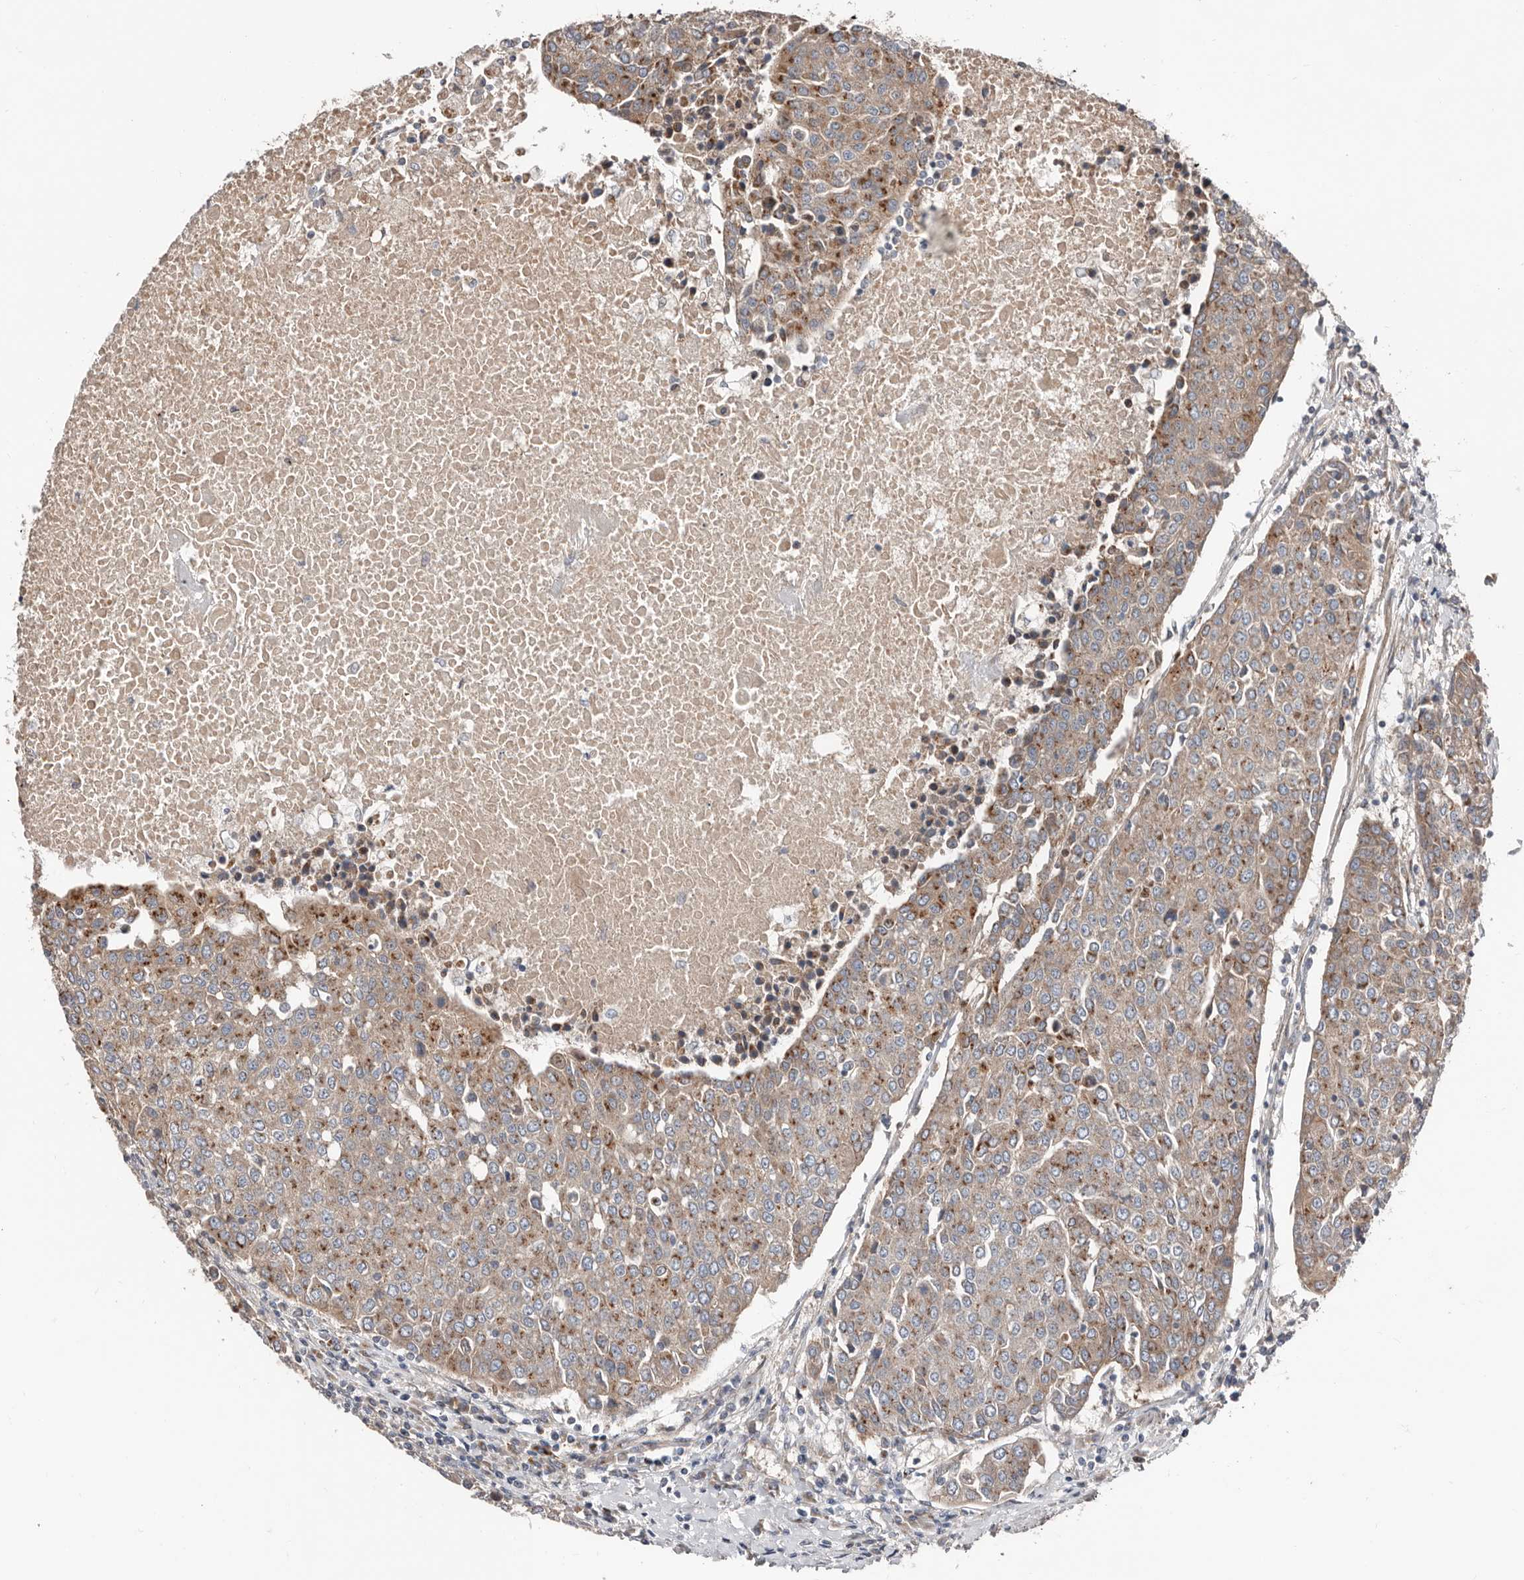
{"staining": {"intensity": "moderate", "quantity": ">75%", "location": "cytoplasmic/membranous"}, "tissue": "urothelial cancer", "cell_type": "Tumor cells", "image_type": "cancer", "snomed": [{"axis": "morphology", "description": "Urothelial carcinoma, High grade"}, {"axis": "topography", "description": "Urinary bladder"}], "caption": "Moderate cytoplasmic/membranous protein positivity is present in approximately >75% of tumor cells in high-grade urothelial carcinoma.", "gene": "COG1", "patient": {"sex": "female", "age": 85}}